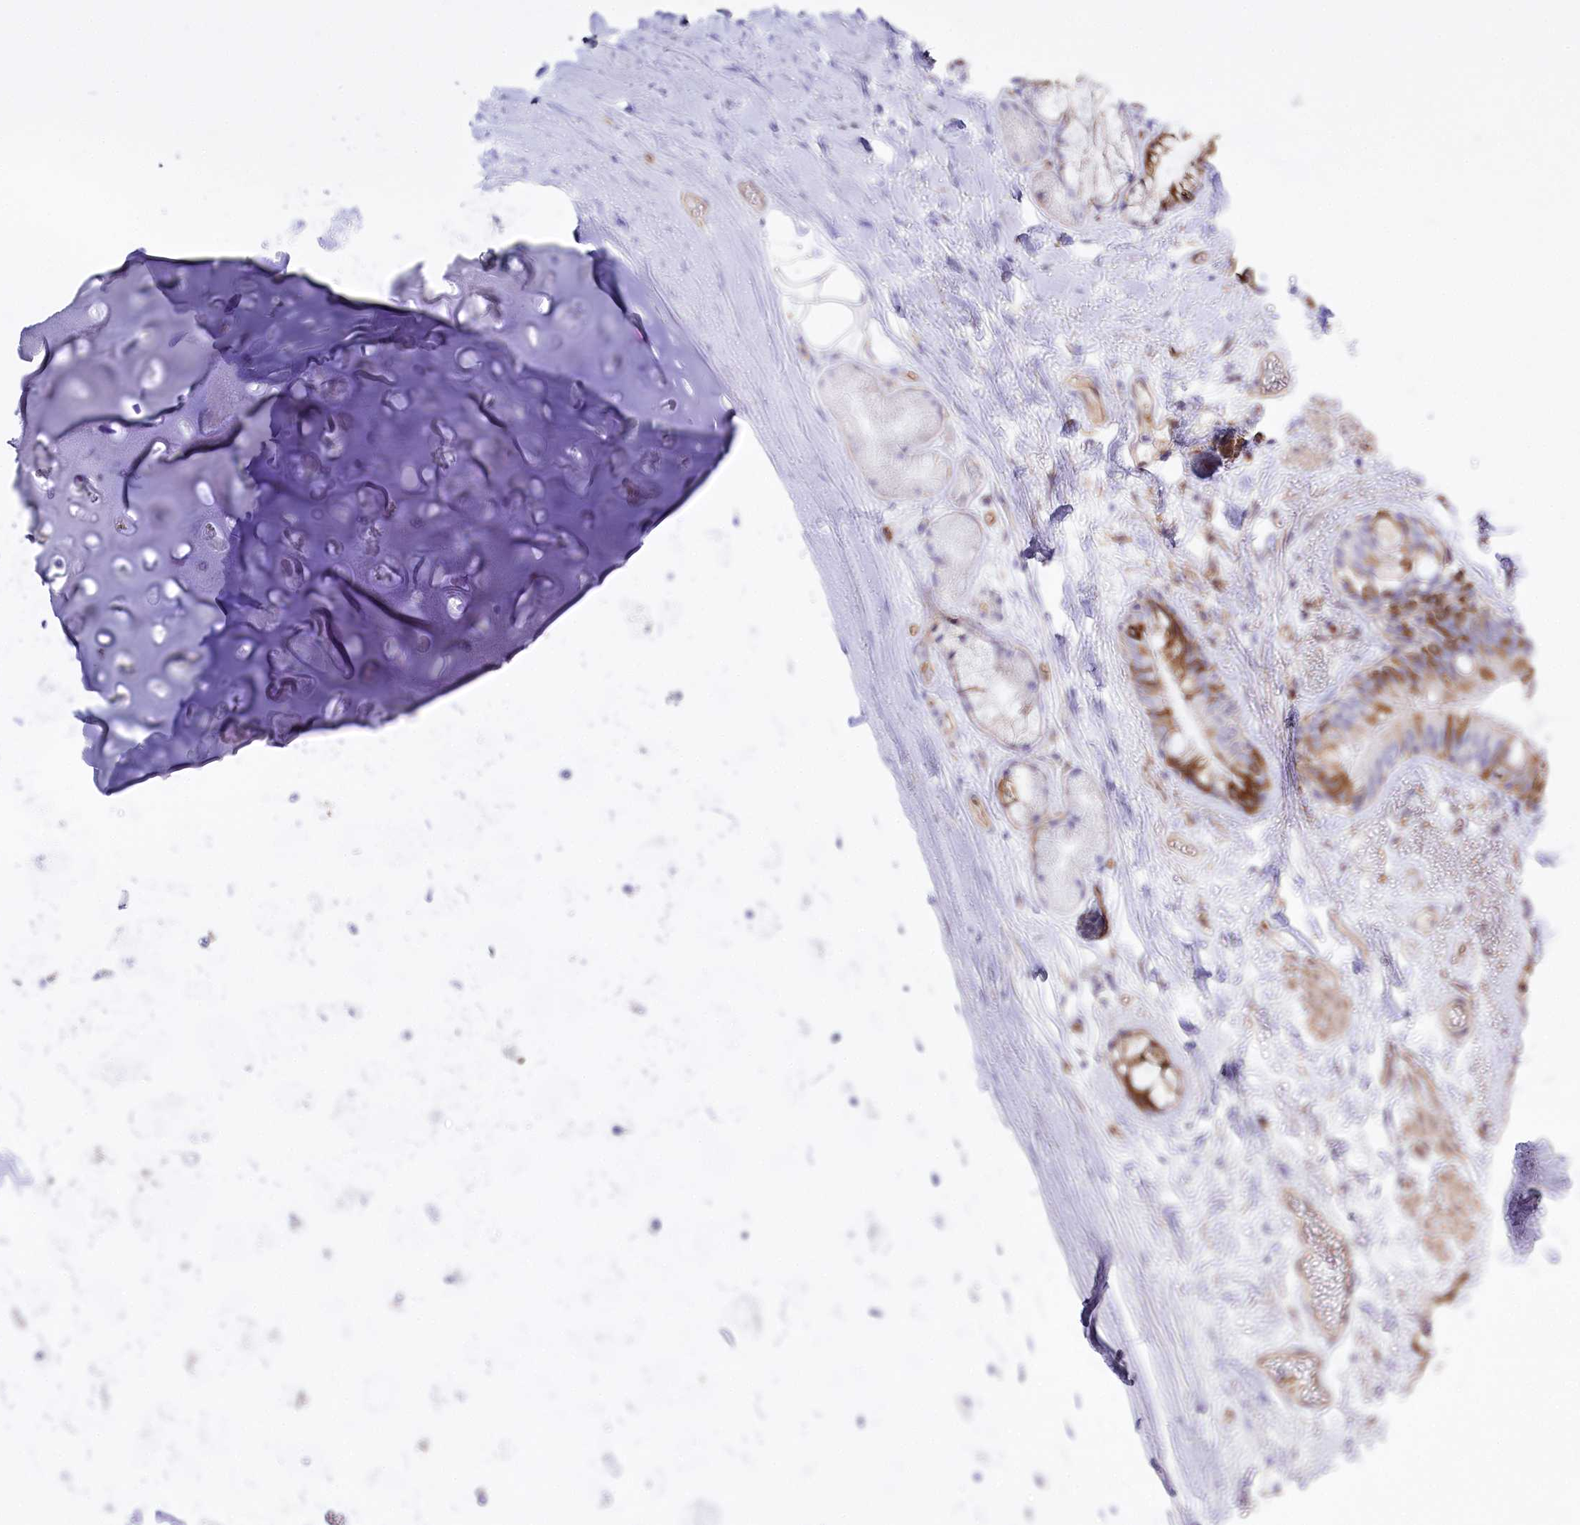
{"staining": {"intensity": "weak", "quantity": "<25%", "location": "cytoplasmic/membranous"}, "tissue": "adipose tissue", "cell_type": "Adipocytes", "image_type": "normal", "snomed": [{"axis": "morphology", "description": "Normal tissue, NOS"}, {"axis": "topography", "description": "Lymph node"}, {"axis": "topography", "description": "Bronchus"}], "caption": "Immunohistochemistry (IHC) histopathology image of unremarkable adipose tissue stained for a protein (brown), which demonstrates no staining in adipocytes.", "gene": "SLC39A10", "patient": {"sex": "male", "age": 63}}